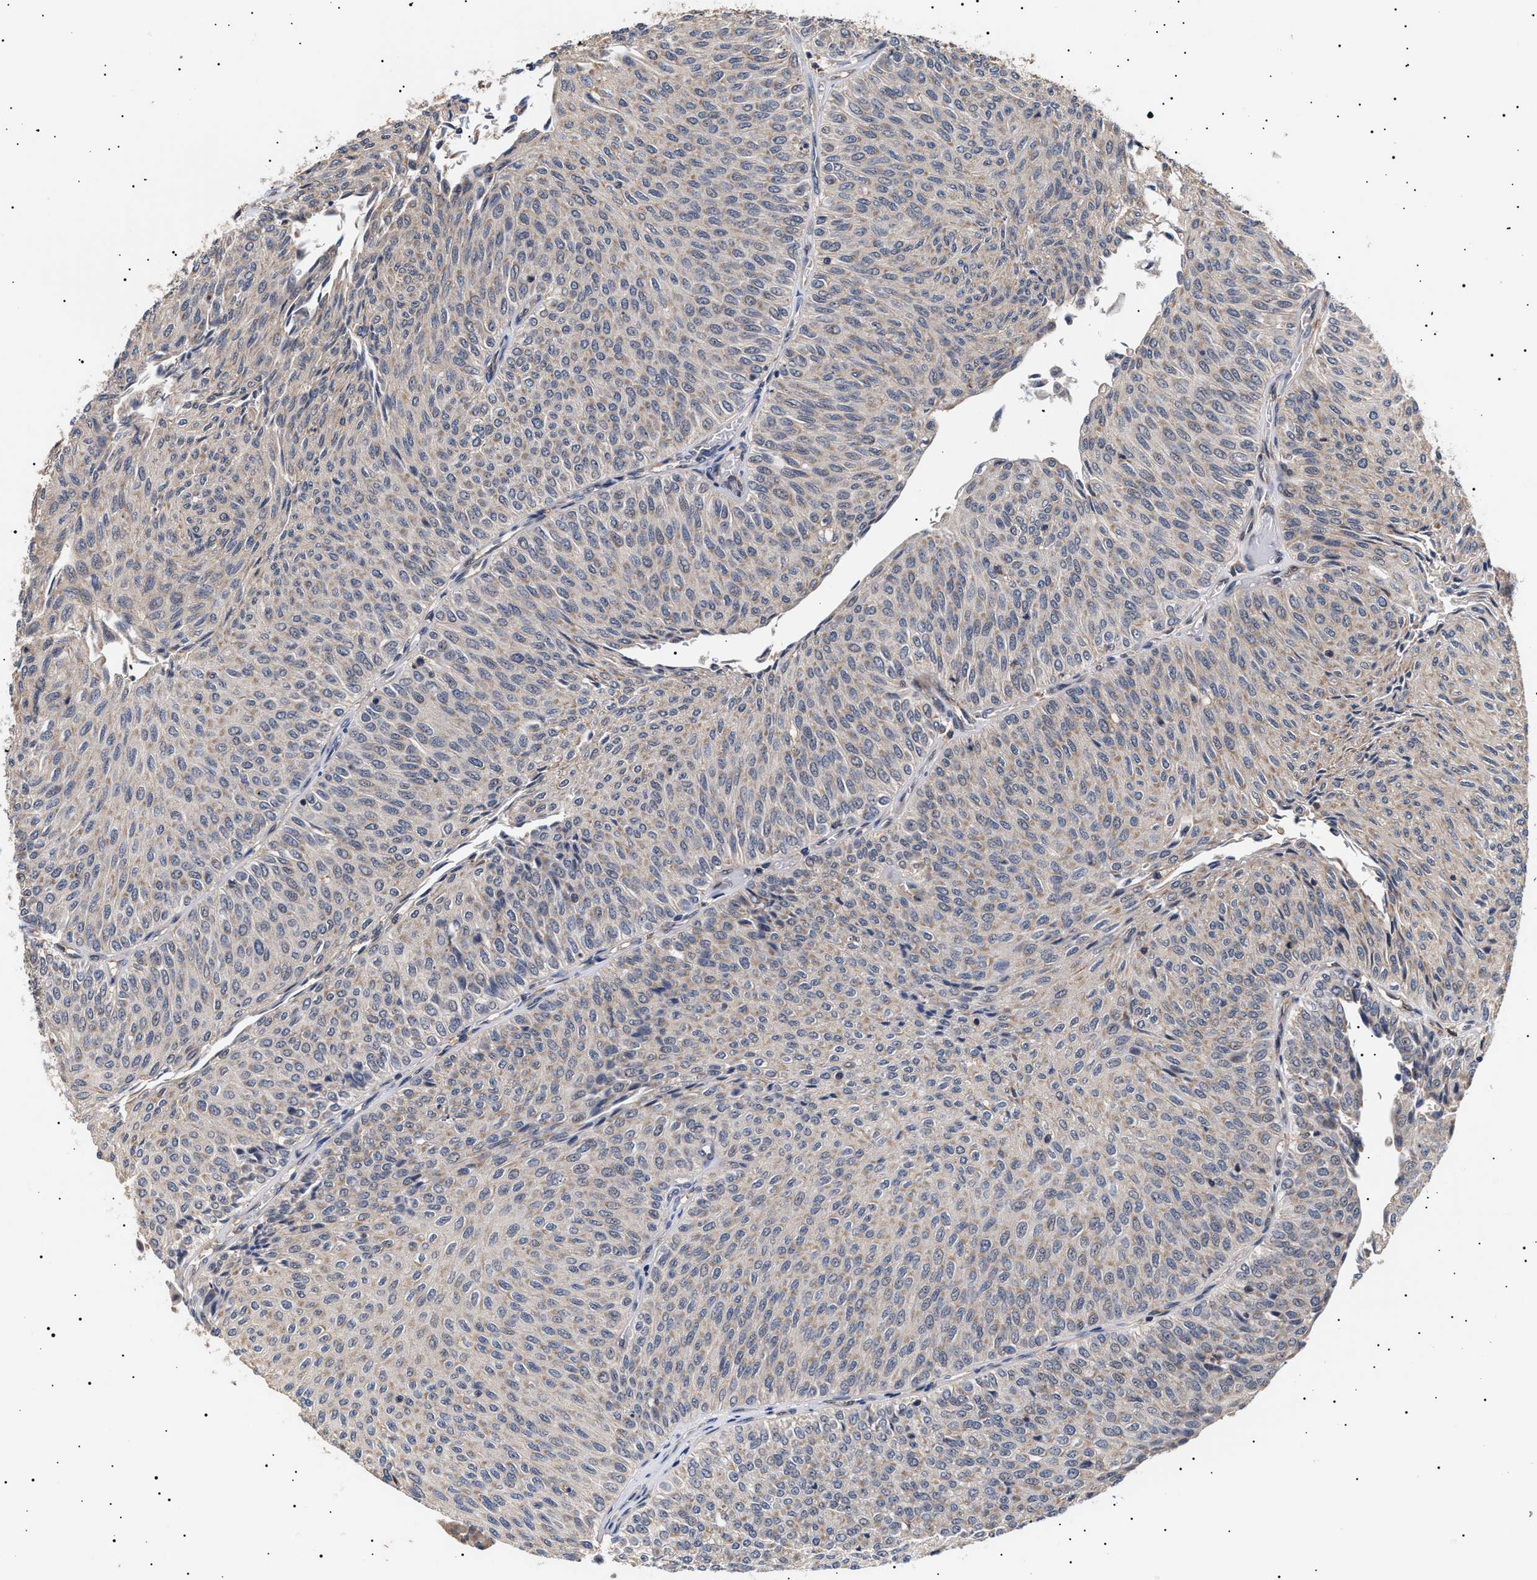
{"staining": {"intensity": "weak", "quantity": "<25%", "location": "cytoplasmic/membranous"}, "tissue": "urothelial cancer", "cell_type": "Tumor cells", "image_type": "cancer", "snomed": [{"axis": "morphology", "description": "Urothelial carcinoma, Low grade"}, {"axis": "topography", "description": "Urinary bladder"}], "caption": "The image exhibits no staining of tumor cells in low-grade urothelial carcinoma.", "gene": "KRBA1", "patient": {"sex": "male", "age": 78}}